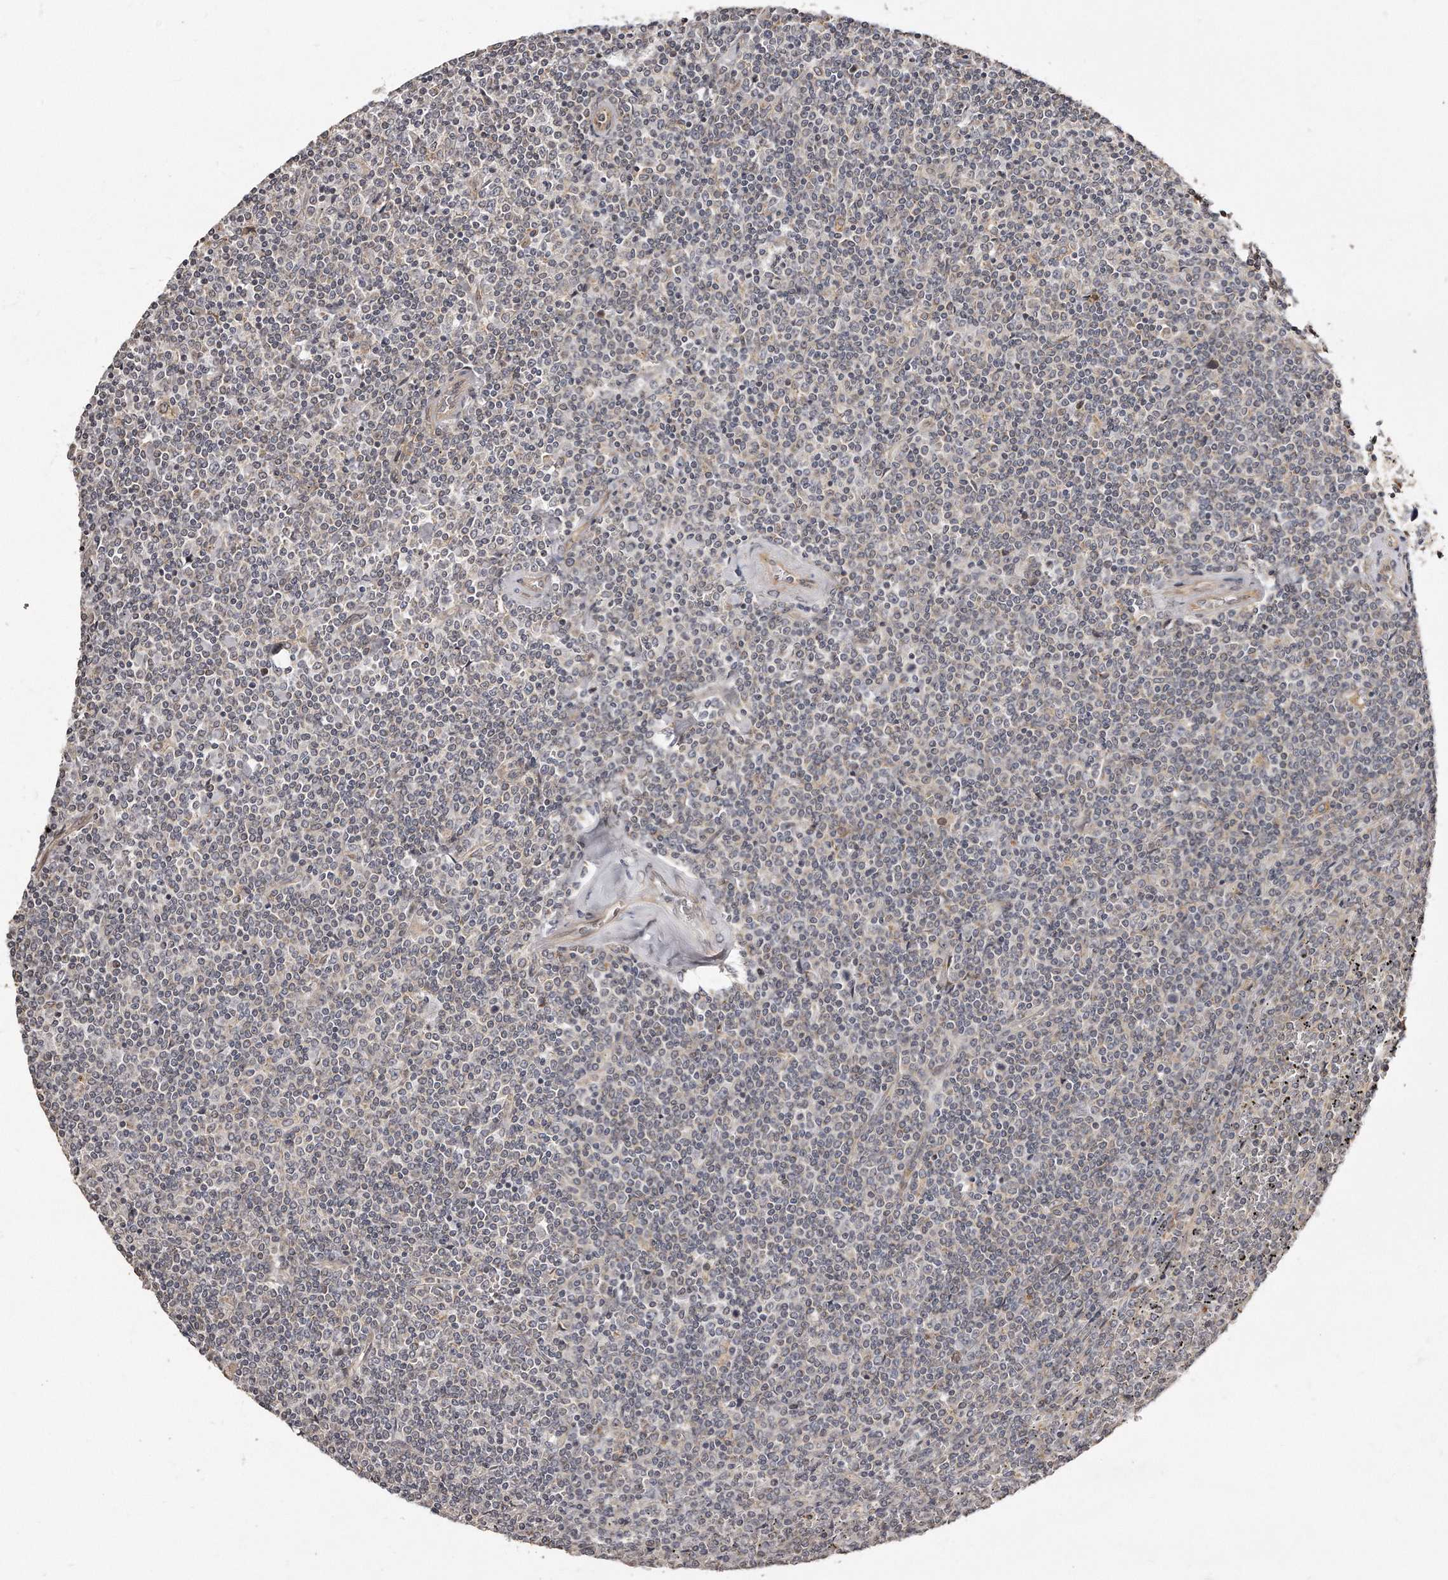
{"staining": {"intensity": "negative", "quantity": "none", "location": "none"}, "tissue": "lymphoma", "cell_type": "Tumor cells", "image_type": "cancer", "snomed": [{"axis": "morphology", "description": "Malignant lymphoma, non-Hodgkin's type, Low grade"}, {"axis": "topography", "description": "Spleen"}], "caption": "Tumor cells are negative for brown protein staining in lymphoma.", "gene": "TRAPPC14", "patient": {"sex": "female", "age": 19}}